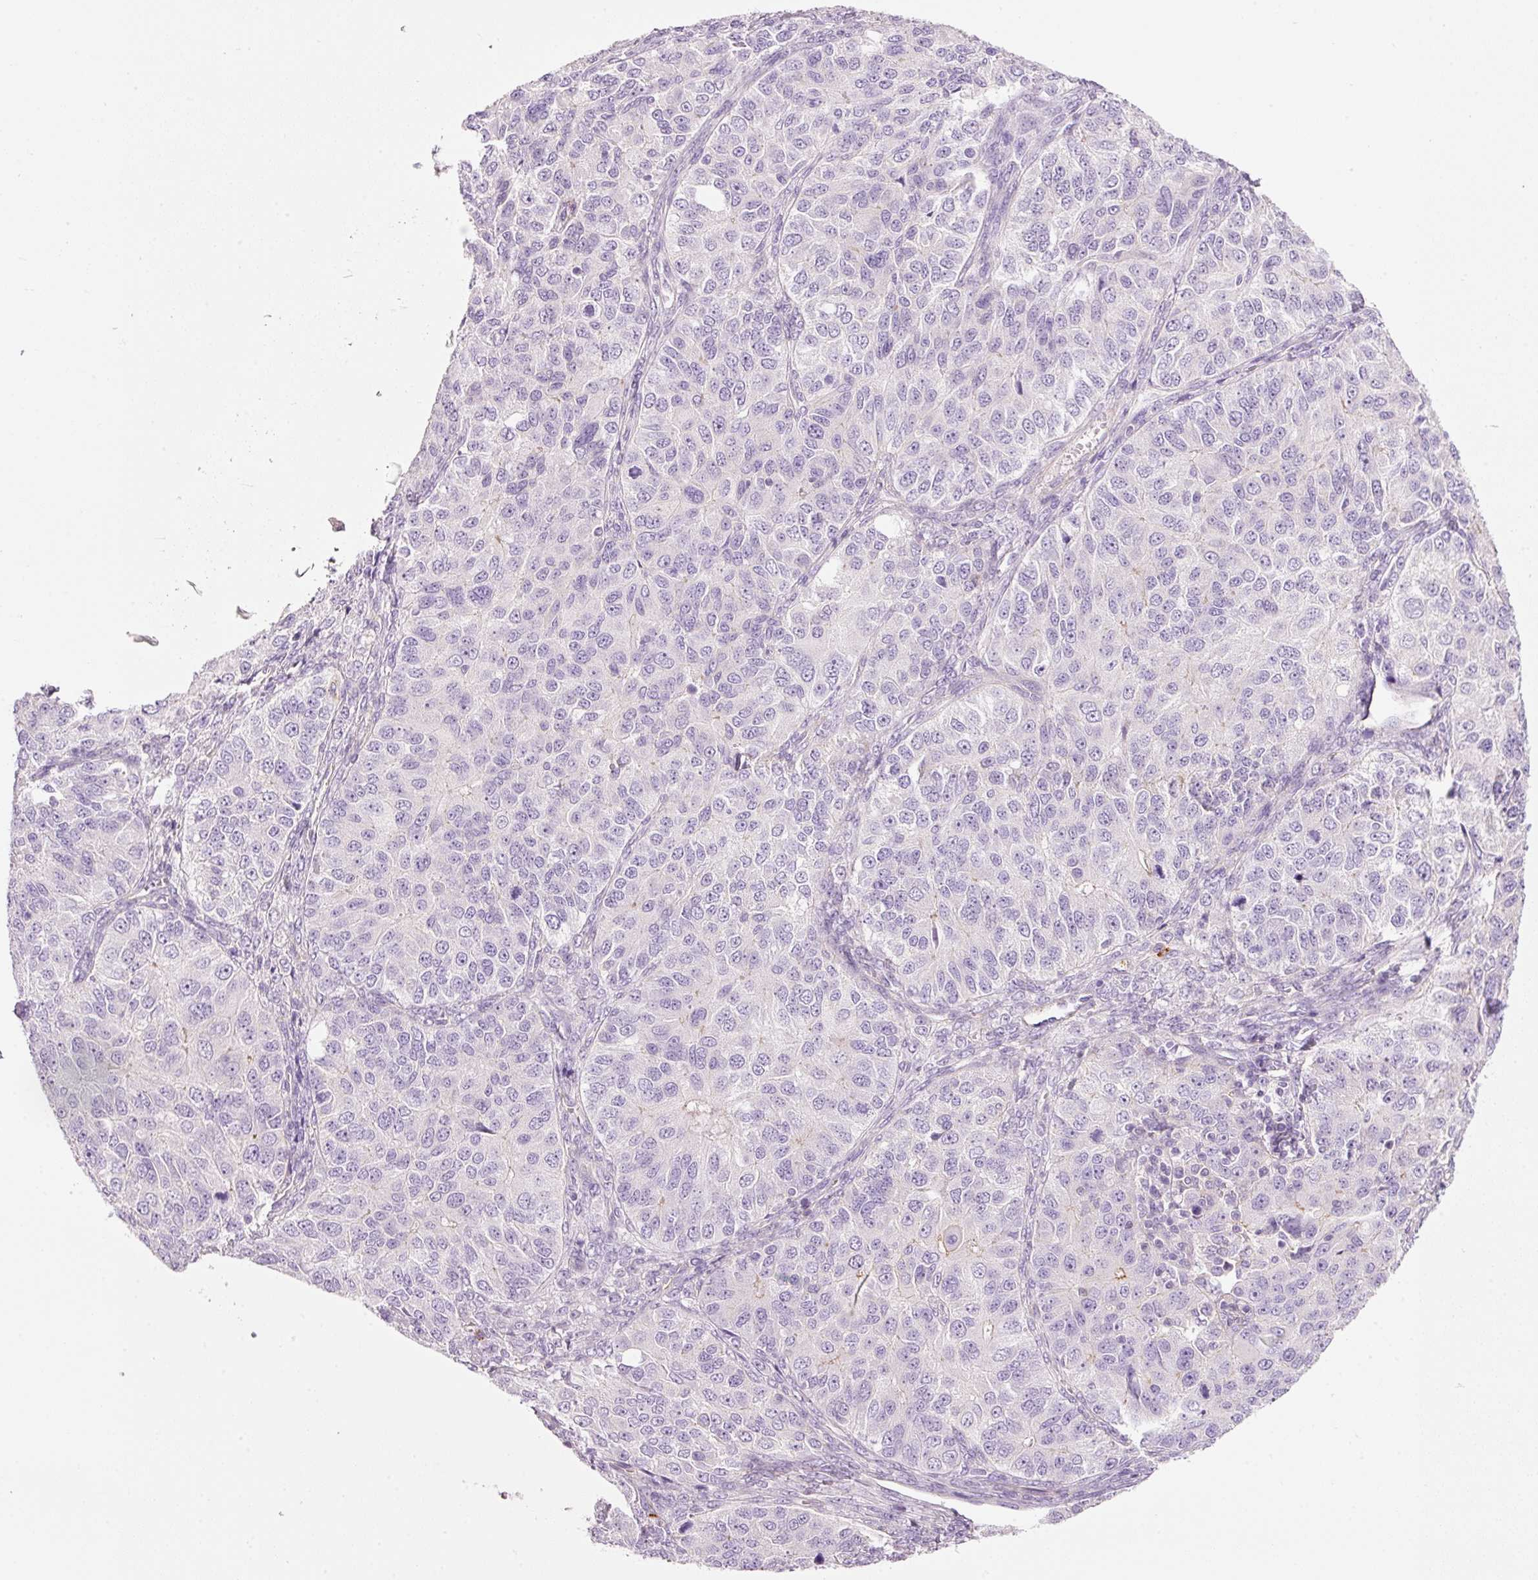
{"staining": {"intensity": "negative", "quantity": "none", "location": "none"}, "tissue": "ovarian cancer", "cell_type": "Tumor cells", "image_type": "cancer", "snomed": [{"axis": "morphology", "description": "Carcinoma, endometroid"}, {"axis": "topography", "description": "Ovary"}], "caption": "The immunohistochemistry (IHC) histopathology image has no significant expression in tumor cells of ovarian cancer tissue.", "gene": "MAP3K3", "patient": {"sex": "female", "age": 51}}